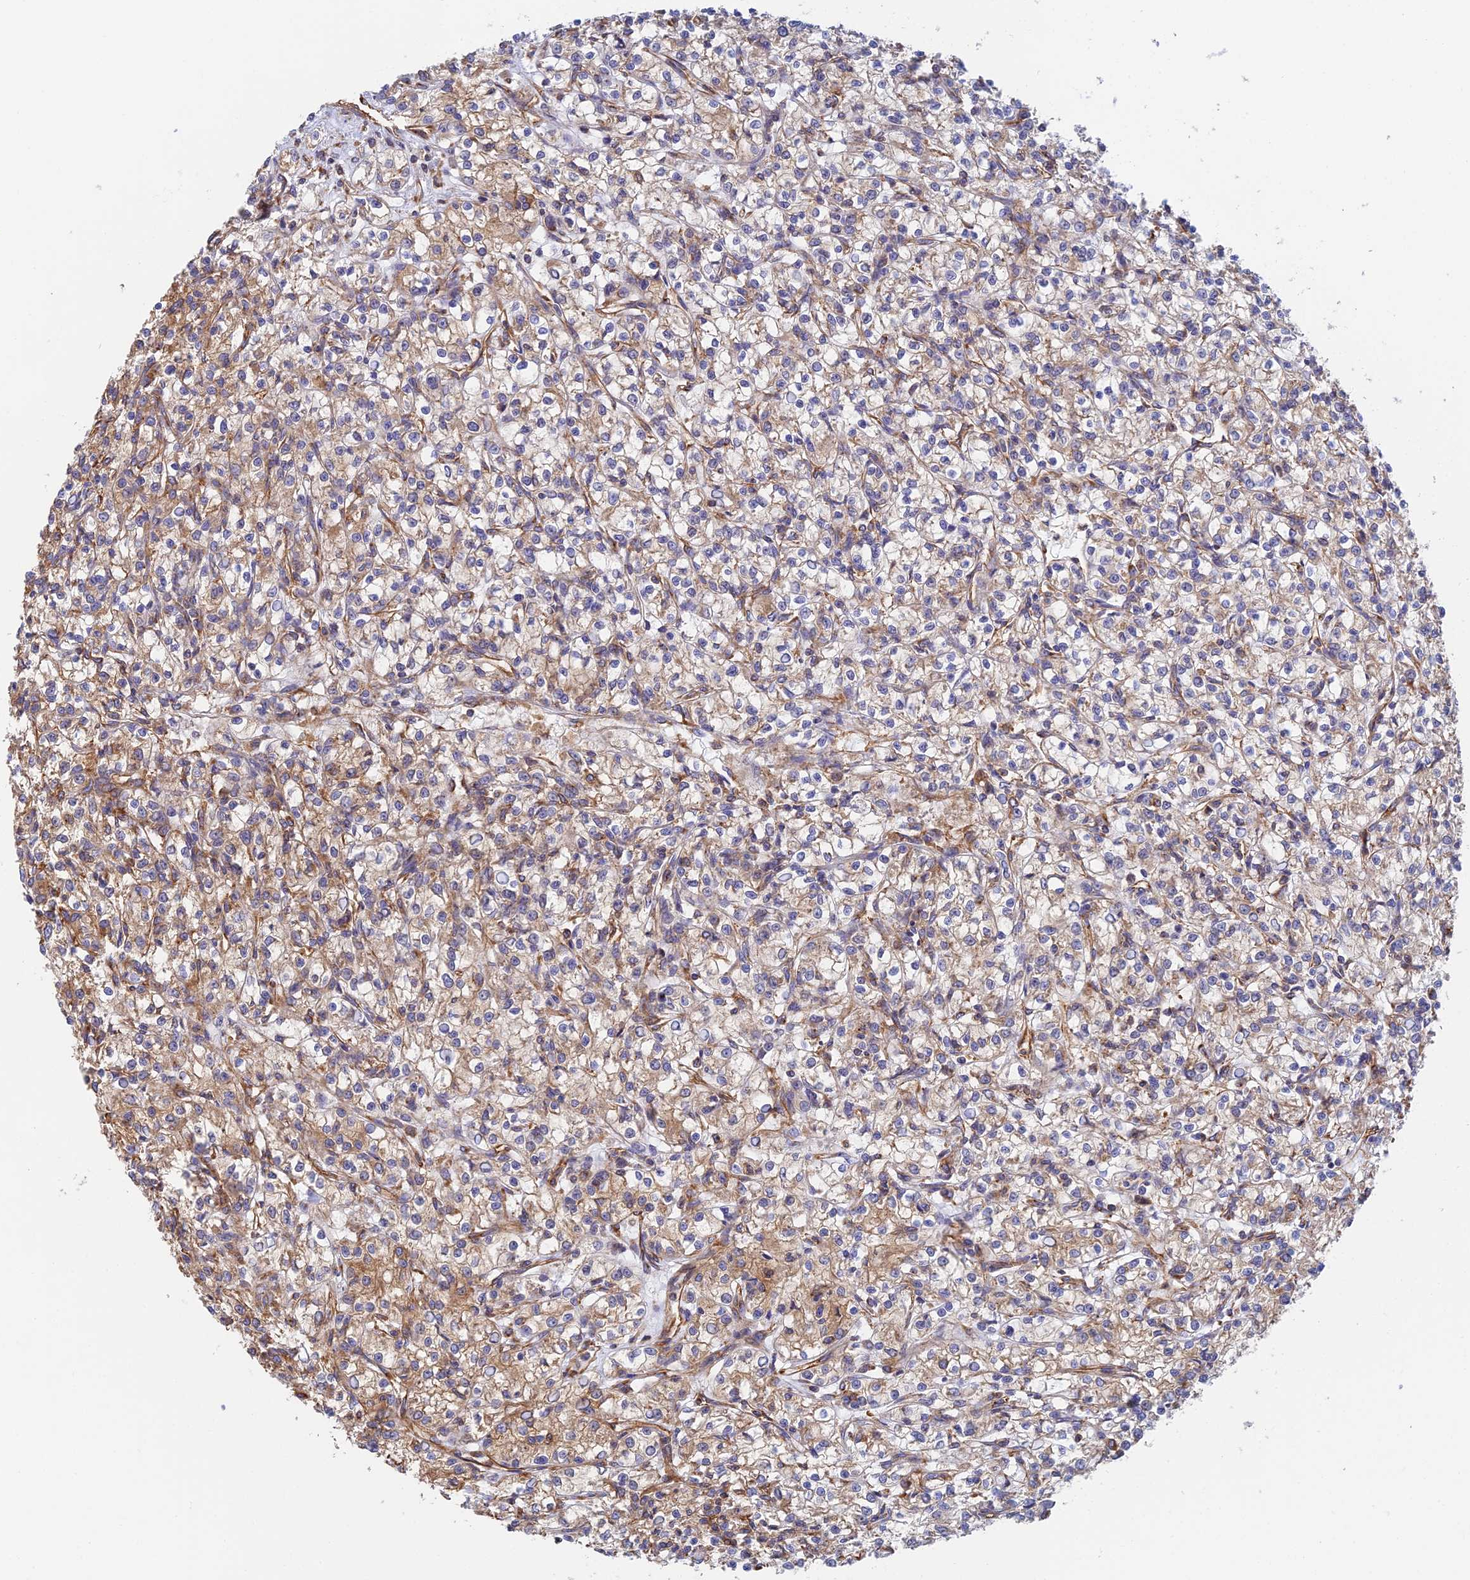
{"staining": {"intensity": "weak", "quantity": ">75%", "location": "cytoplasmic/membranous"}, "tissue": "renal cancer", "cell_type": "Tumor cells", "image_type": "cancer", "snomed": [{"axis": "morphology", "description": "Adenocarcinoma, NOS"}, {"axis": "topography", "description": "Kidney"}], "caption": "Adenocarcinoma (renal) was stained to show a protein in brown. There is low levels of weak cytoplasmic/membranous positivity in about >75% of tumor cells.", "gene": "DCTN2", "patient": {"sex": "female", "age": 59}}